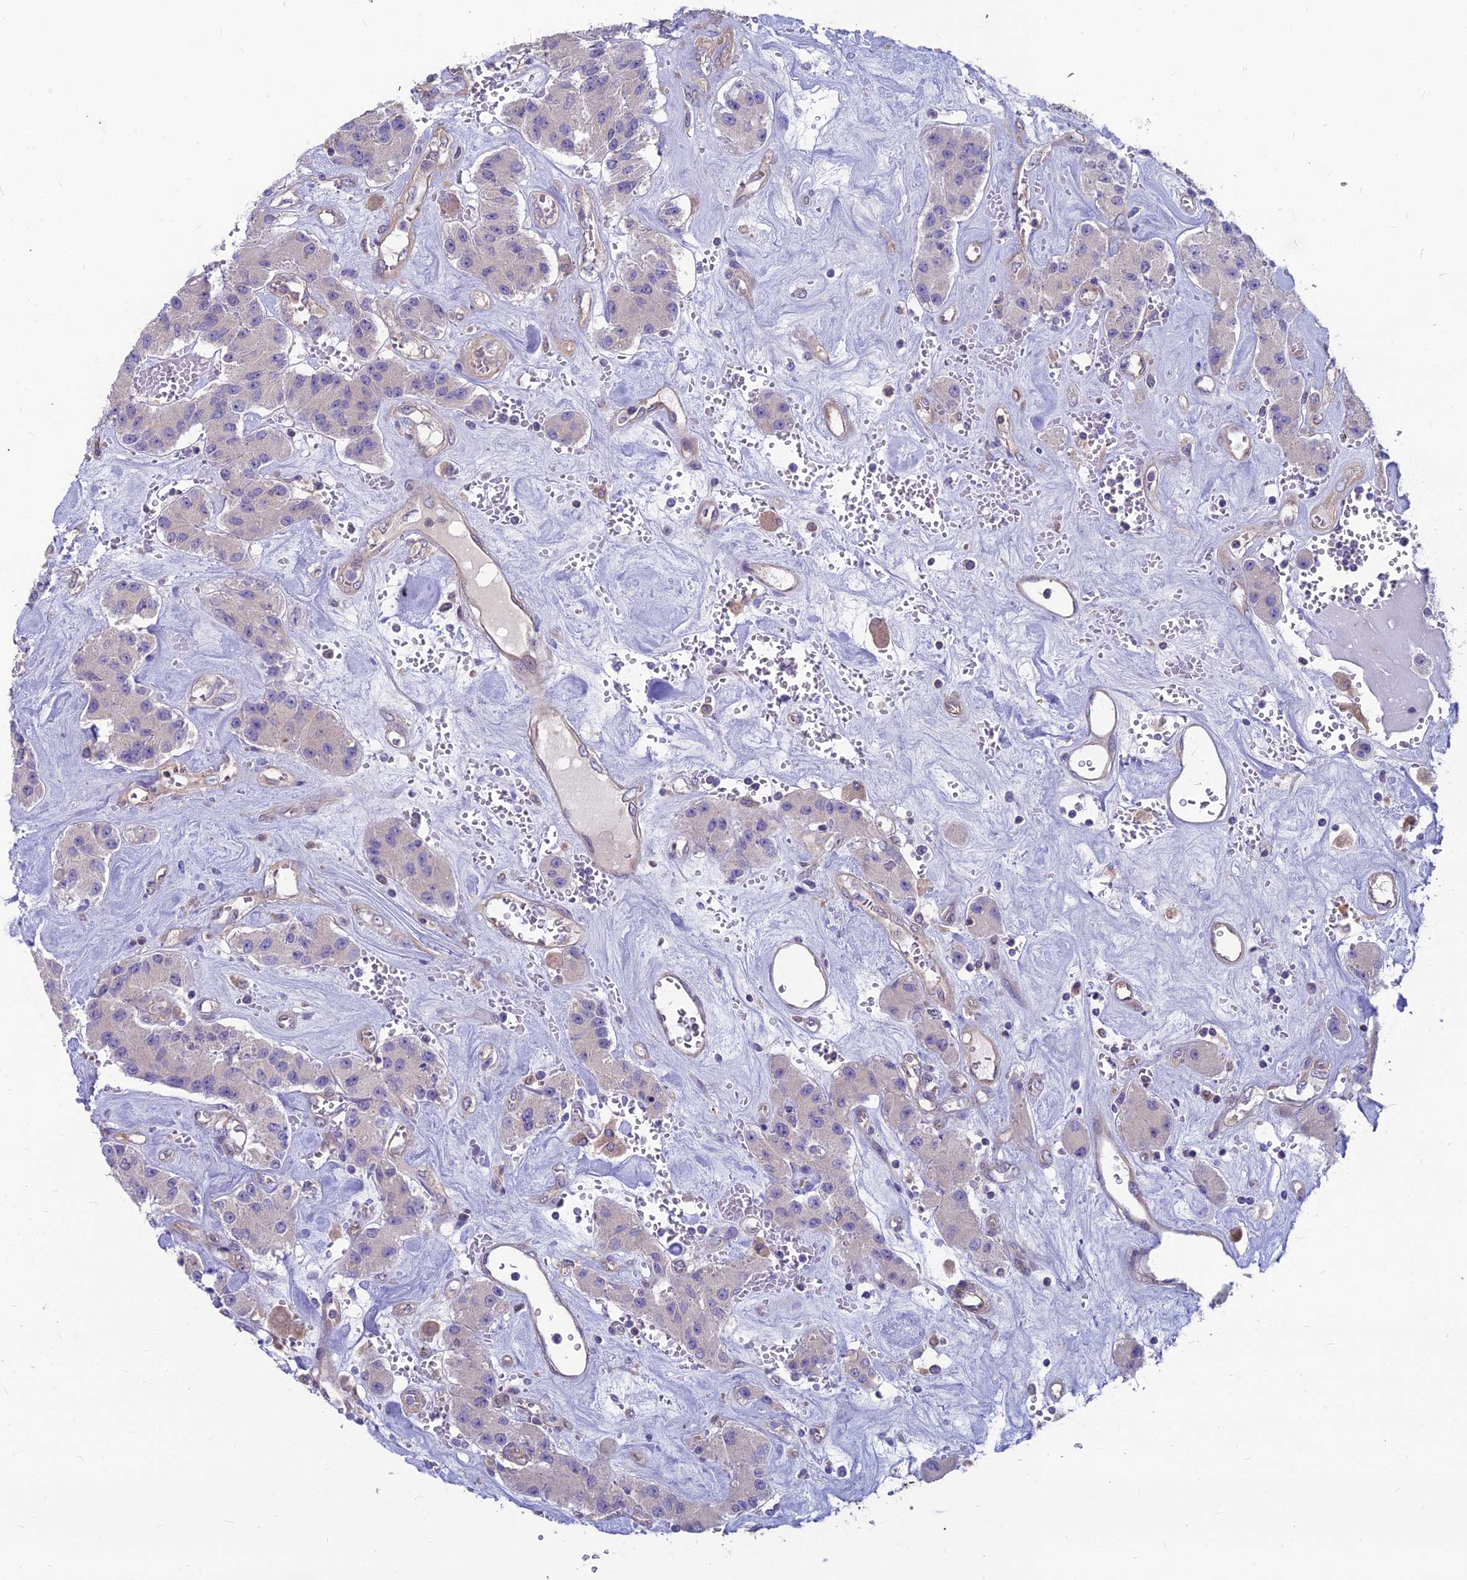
{"staining": {"intensity": "negative", "quantity": "none", "location": "none"}, "tissue": "carcinoid", "cell_type": "Tumor cells", "image_type": "cancer", "snomed": [{"axis": "morphology", "description": "Carcinoid, malignant, NOS"}, {"axis": "topography", "description": "Pancreas"}], "caption": "Tumor cells show no significant protein expression in carcinoid.", "gene": "MVD", "patient": {"sex": "male", "age": 41}}